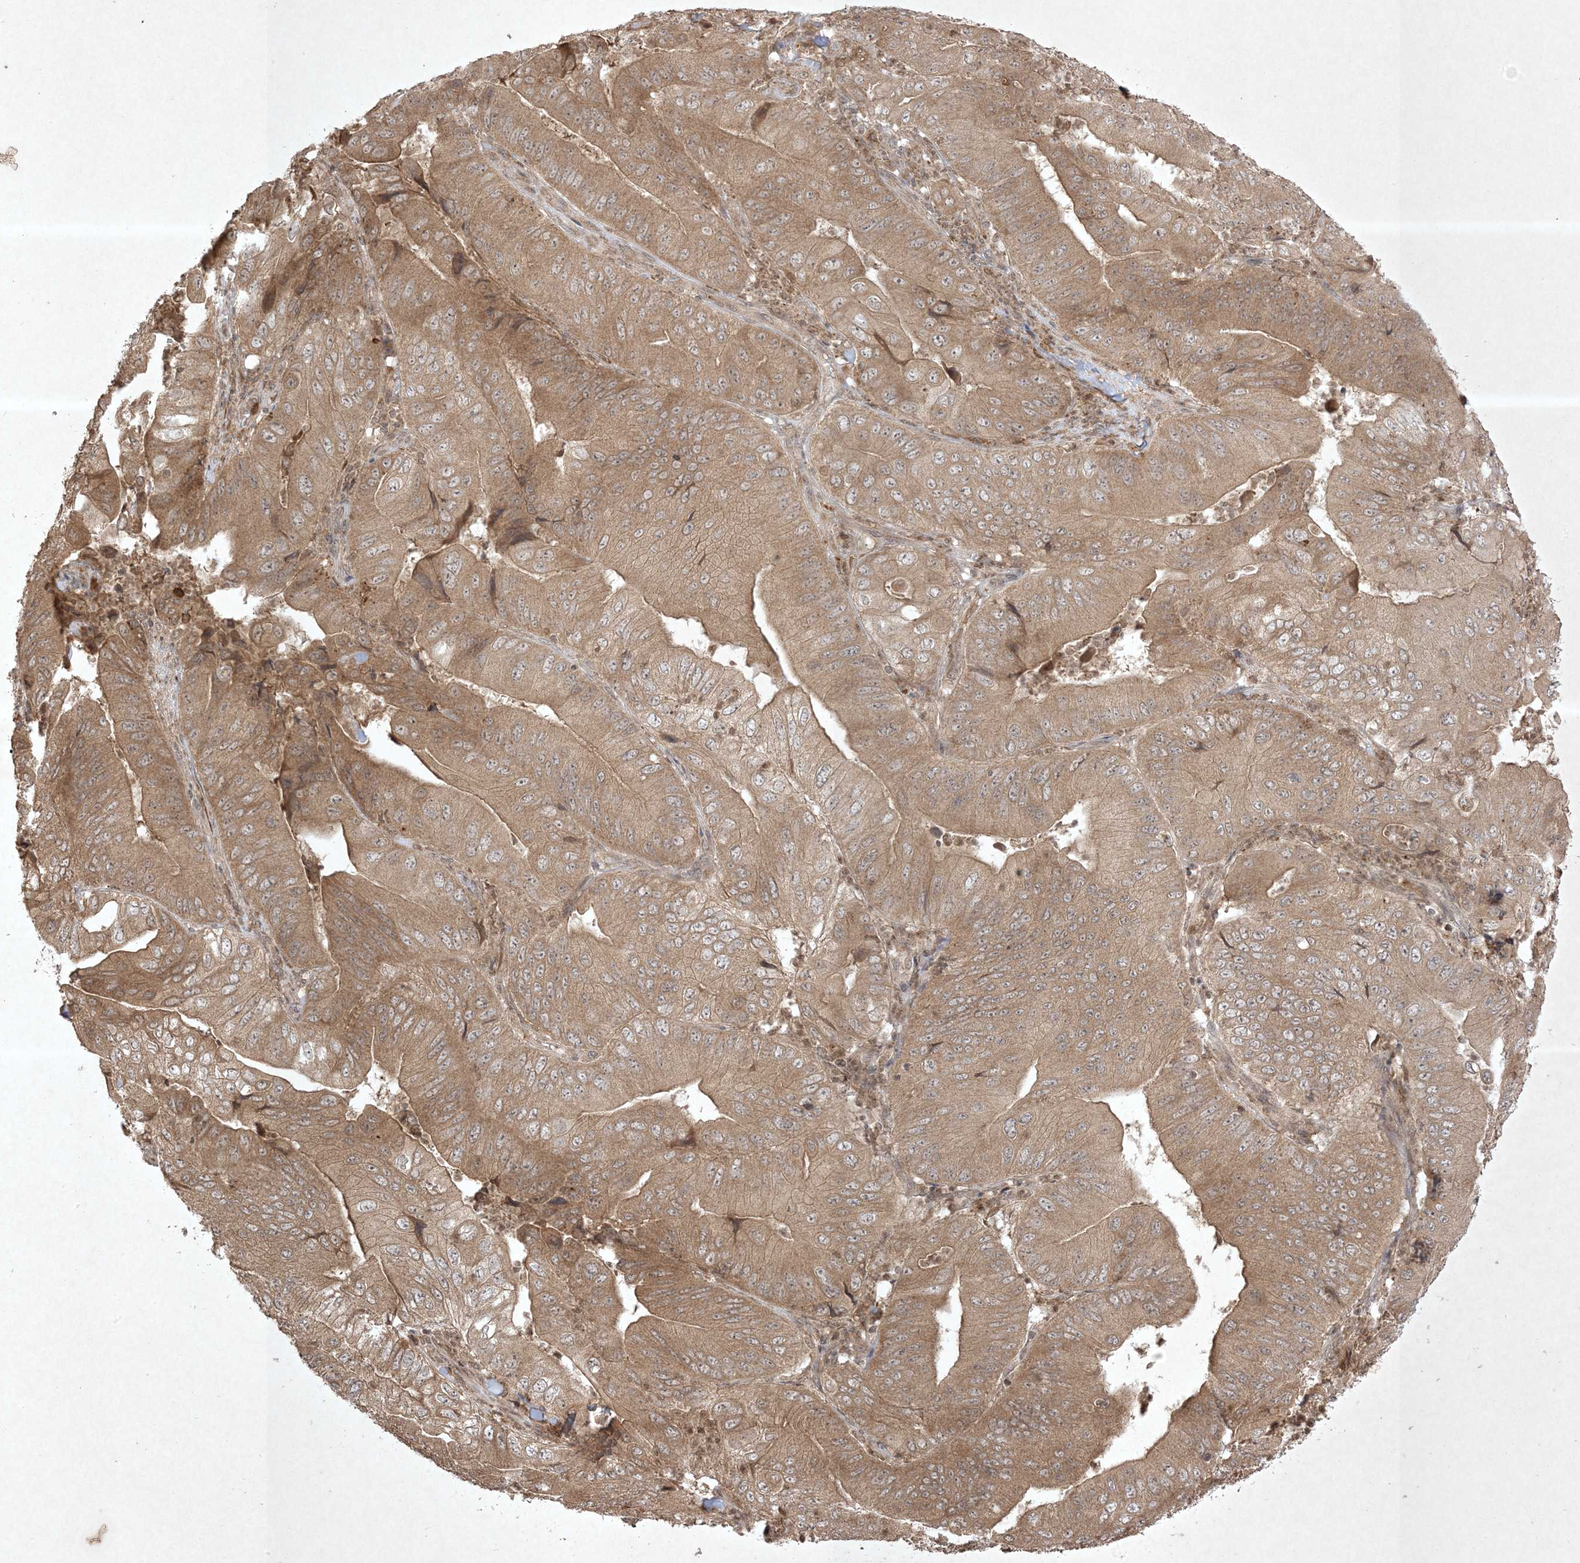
{"staining": {"intensity": "moderate", "quantity": ">75%", "location": "cytoplasmic/membranous"}, "tissue": "pancreatic cancer", "cell_type": "Tumor cells", "image_type": "cancer", "snomed": [{"axis": "morphology", "description": "Adenocarcinoma, NOS"}, {"axis": "topography", "description": "Pancreas"}], "caption": "Immunohistochemical staining of adenocarcinoma (pancreatic) displays medium levels of moderate cytoplasmic/membranous positivity in about >75% of tumor cells.", "gene": "PTK6", "patient": {"sex": "female", "age": 77}}